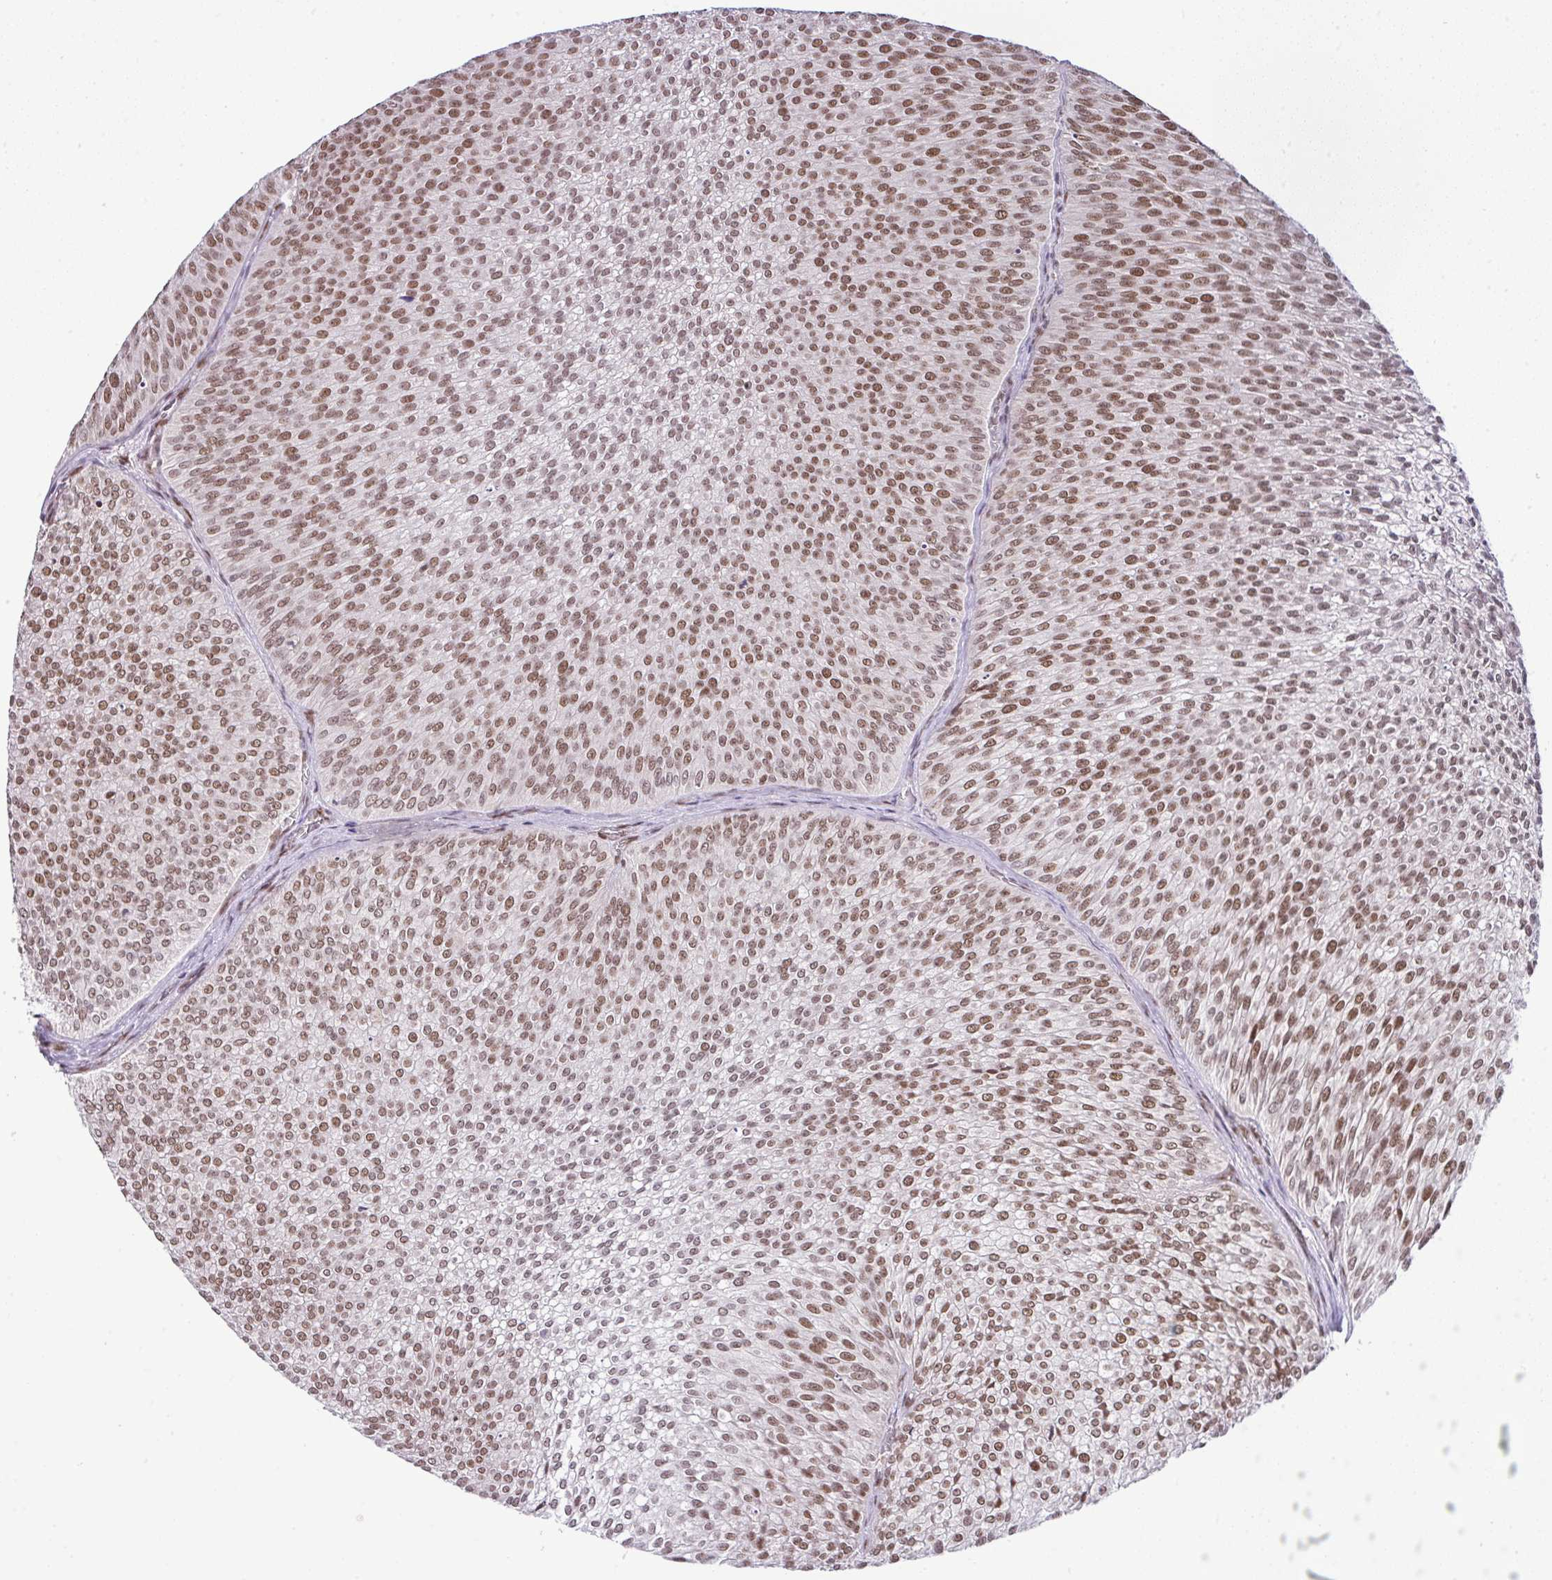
{"staining": {"intensity": "moderate", "quantity": ">75%", "location": "nuclear"}, "tissue": "urothelial cancer", "cell_type": "Tumor cells", "image_type": "cancer", "snomed": [{"axis": "morphology", "description": "Urothelial carcinoma, Low grade"}, {"axis": "topography", "description": "Urinary bladder"}], "caption": "Tumor cells exhibit medium levels of moderate nuclear staining in approximately >75% of cells in urothelial cancer.", "gene": "PGAP4", "patient": {"sex": "male", "age": 91}}